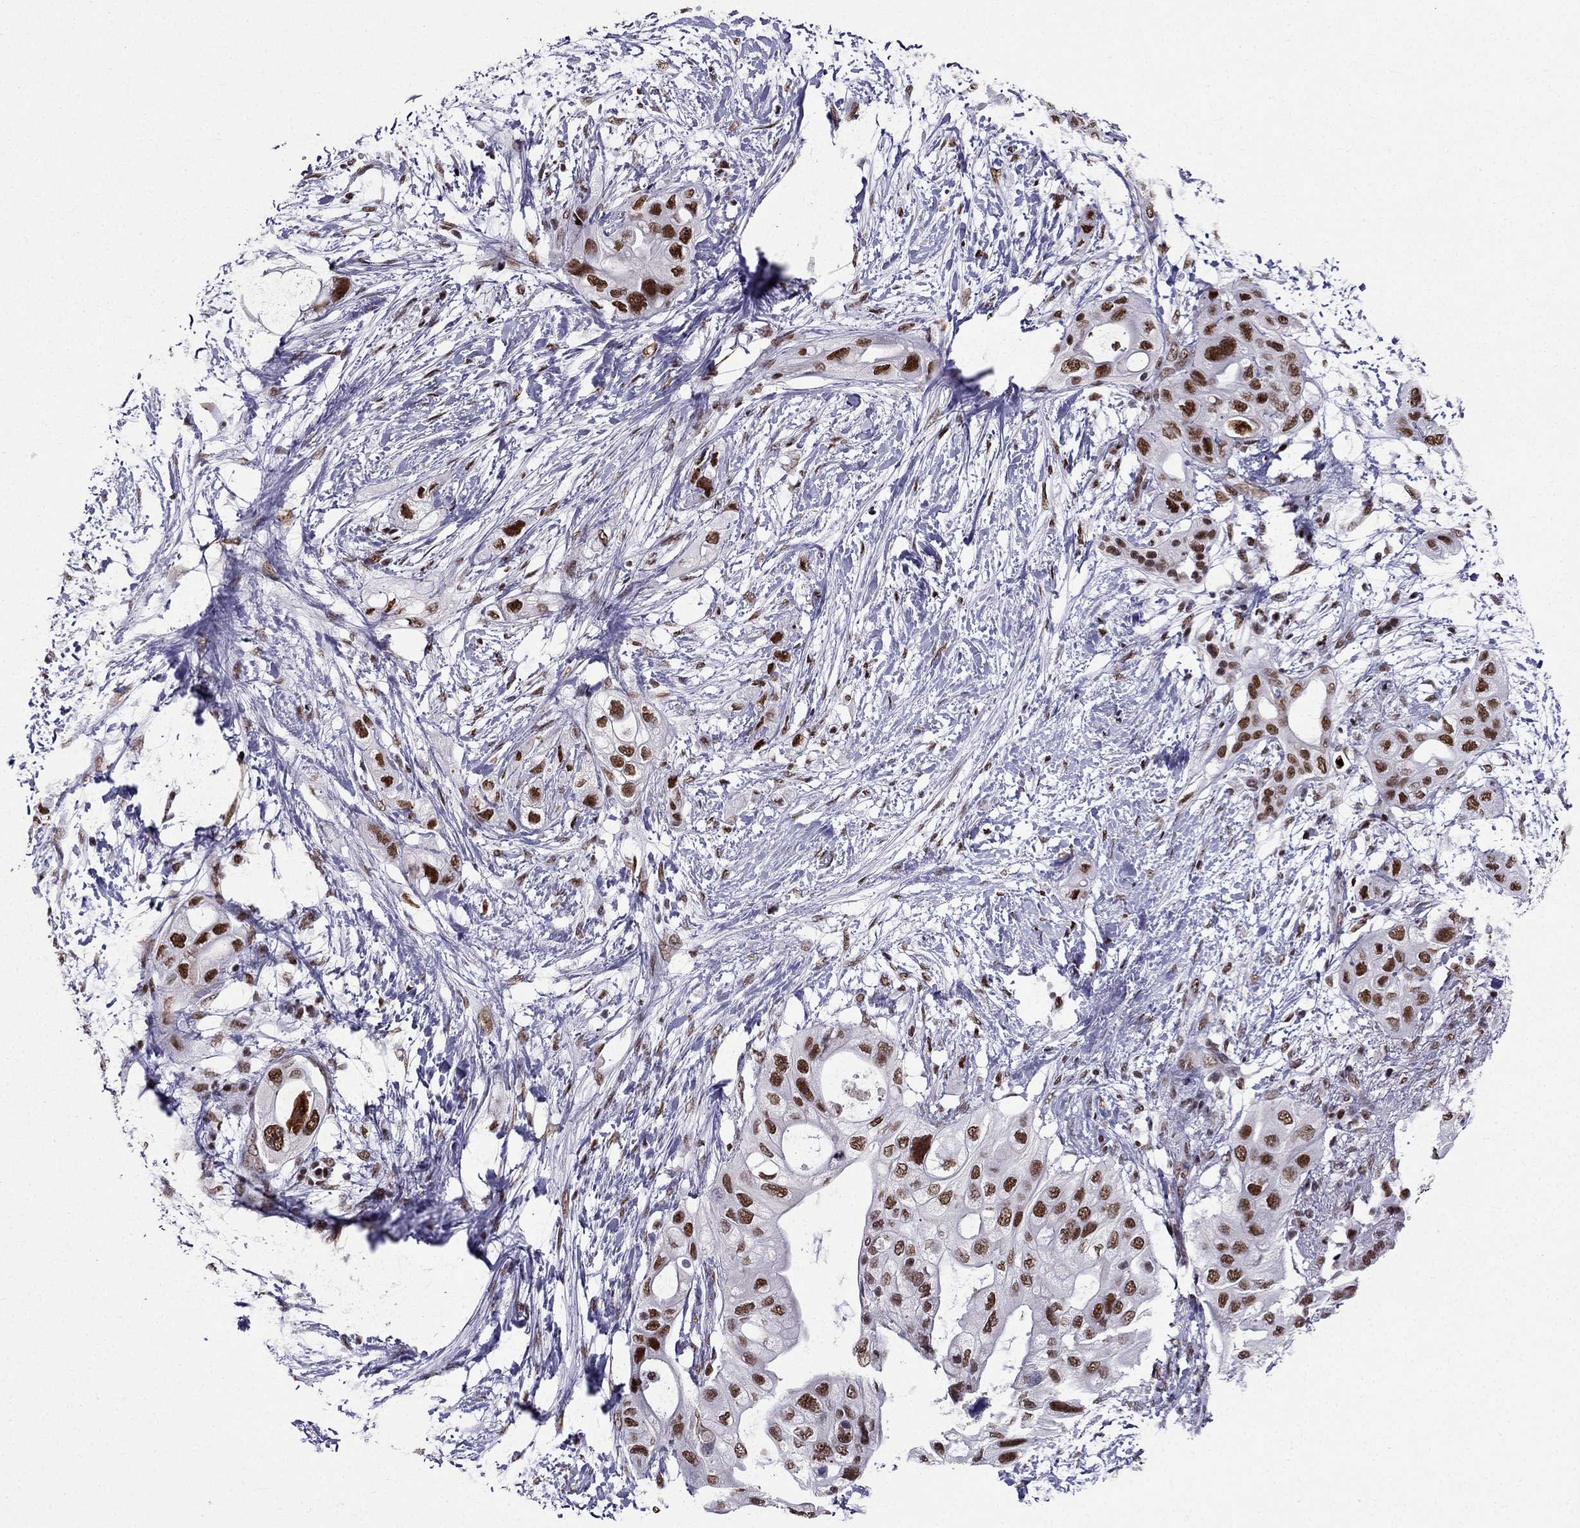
{"staining": {"intensity": "strong", "quantity": ">75%", "location": "nuclear"}, "tissue": "pancreatic cancer", "cell_type": "Tumor cells", "image_type": "cancer", "snomed": [{"axis": "morphology", "description": "Adenocarcinoma, NOS"}, {"axis": "topography", "description": "Pancreas"}], "caption": "Immunohistochemical staining of pancreatic cancer (adenocarcinoma) reveals high levels of strong nuclear positivity in about >75% of tumor cells.", "gene": "ZNF420", "patient": {"sex": "female", "age": 72}}